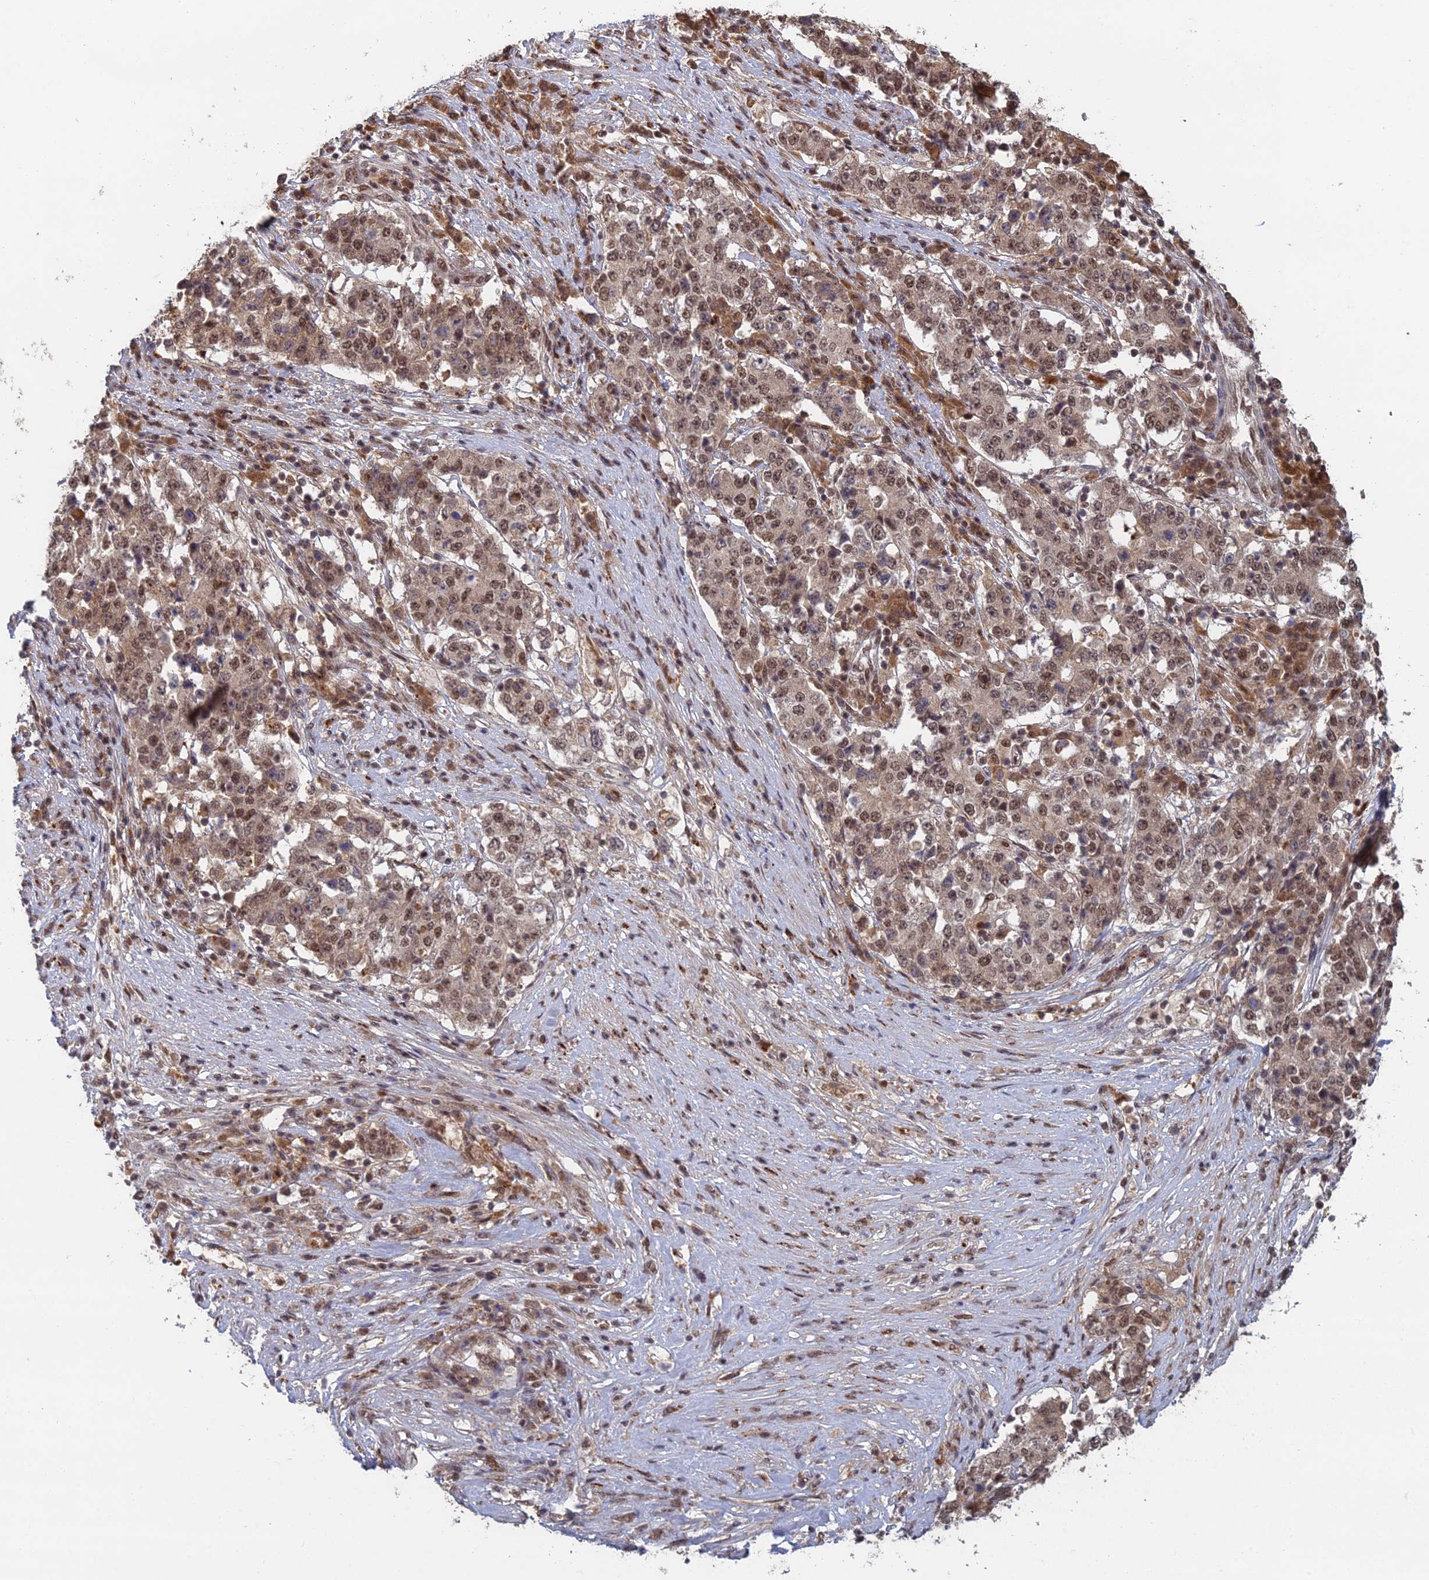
{"staining": {"intensity": "moderate", "quantity": ">75%", "location": "nuclear"}, "tissue": "stomach cancer", "cell_type": "Tumor cells", "image_type": "cancer", "snomed": [{"axis": "morphology", "description": "Adenocarcinoma, NOS"}, {"axis": "topography", "description": "Stomach"}], "caption": "Tumor cells display medium levels of moderate nuclear staining in approximately >75% of cells in stomach cancer. (Stains: DAB (3,3'-diaminobenzidine) in brown, nuclei in blue, Microscopy: brightfield microscopy at high magnification).", "gene": "RANBP3", "patient": {"sex": "male", "age": 59}}